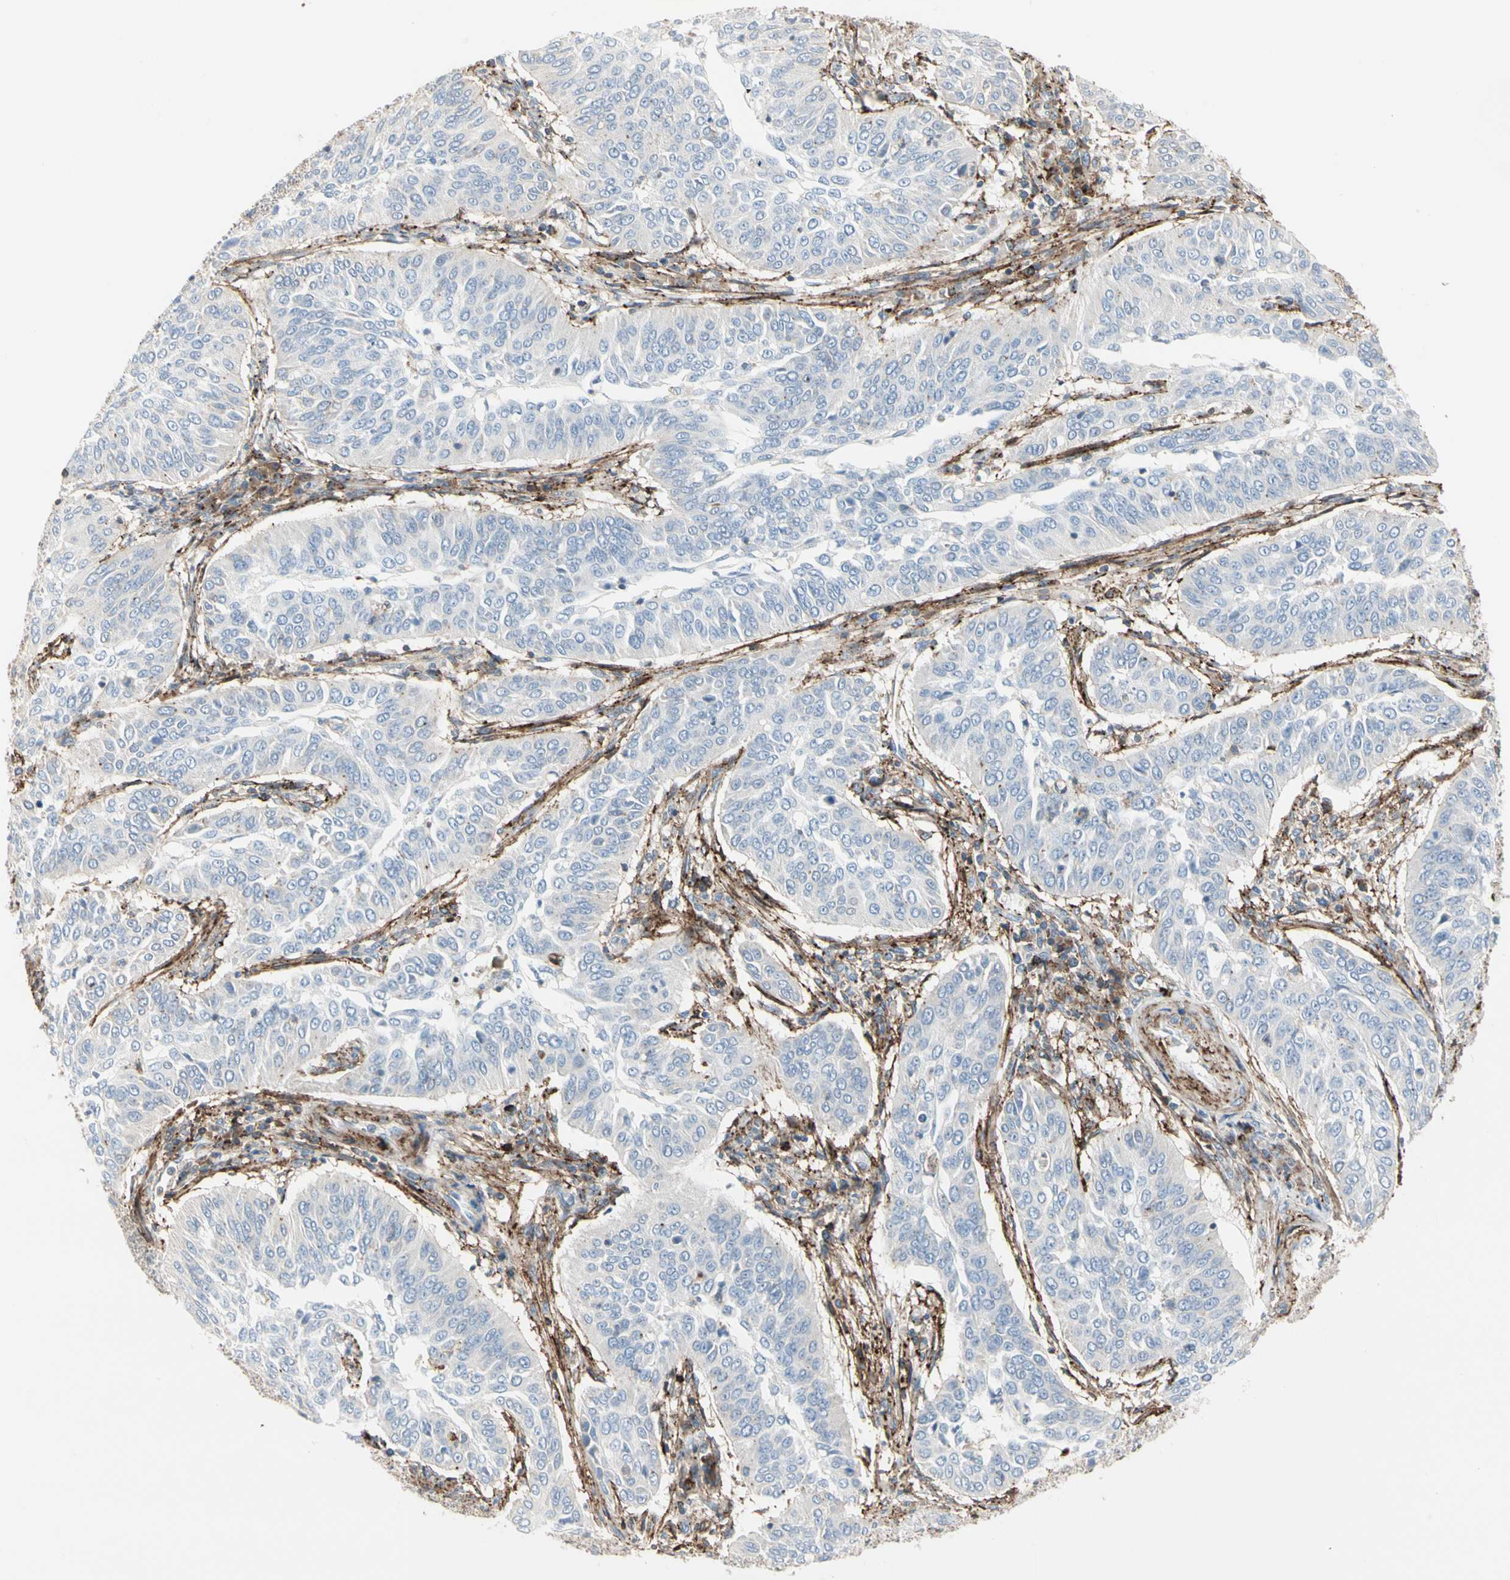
{"staining": {"intensity": "negative", "quantity": "none", "location": "none"}, "tissue": "cervical cancer", "cell_type": "Tumor cells", "image_type": "cancer", "snomed": [{"axis": "morphology", "description": "Normal tissue, NOS"}, {"axis": "morphology", "description": "Squamous cell carcinoma, NOS"}, {"axis": "topography", "description": "Cervix"}], "caption": "An image of human squamous cell carcinoma (cervical) is negative for staining in tumor cells. (Brightfield microscopy of DAB (3,3'-diaminobenzidine) immunohistochemistry (IHC) at high magnification).", "gene": "CLEC2B", "patient": {"sex": "female", "age": 39}}